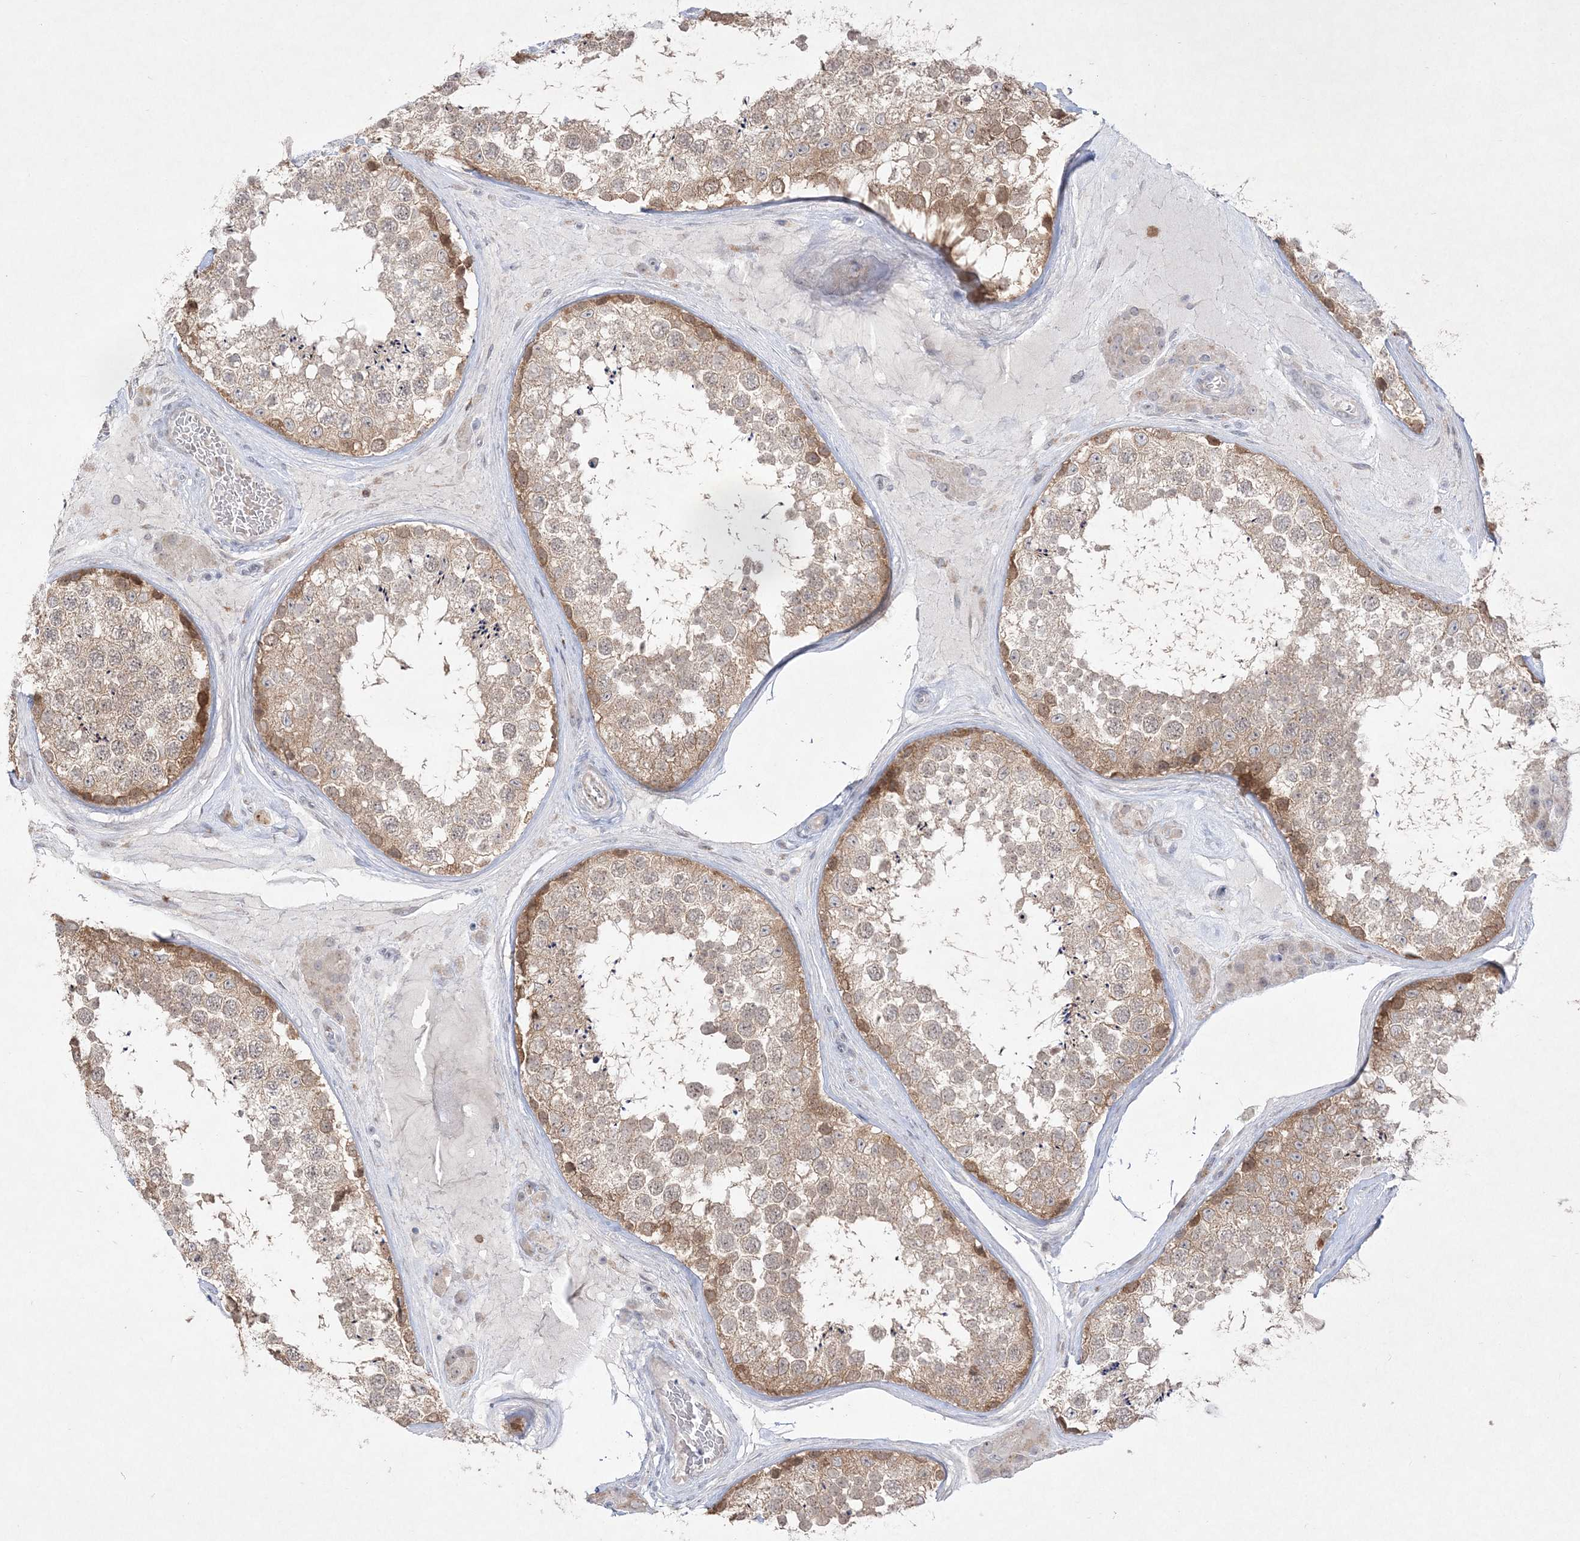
{"staining": {"intensity": "strong", "quantity": "<25%", "location": "cytoplasmic/membranous"}, "tissue": "testis", "cell_type": "Cells in seminiferous ducts", "image_type": "normal", "snomed": [{"axis": "morphology", "description": "Normal tissue, NOS"}, {"axis": "topography", "description": "Testis"}], "caption": "About <25% of cells in seminiferous ducts in benign human testis reveal strong cytoplasmic/membranous protein positivity as visualized by brown immunohistochemical staining.", "gene": "CLNK", "patient": {"sex": "male", "age": 46}}